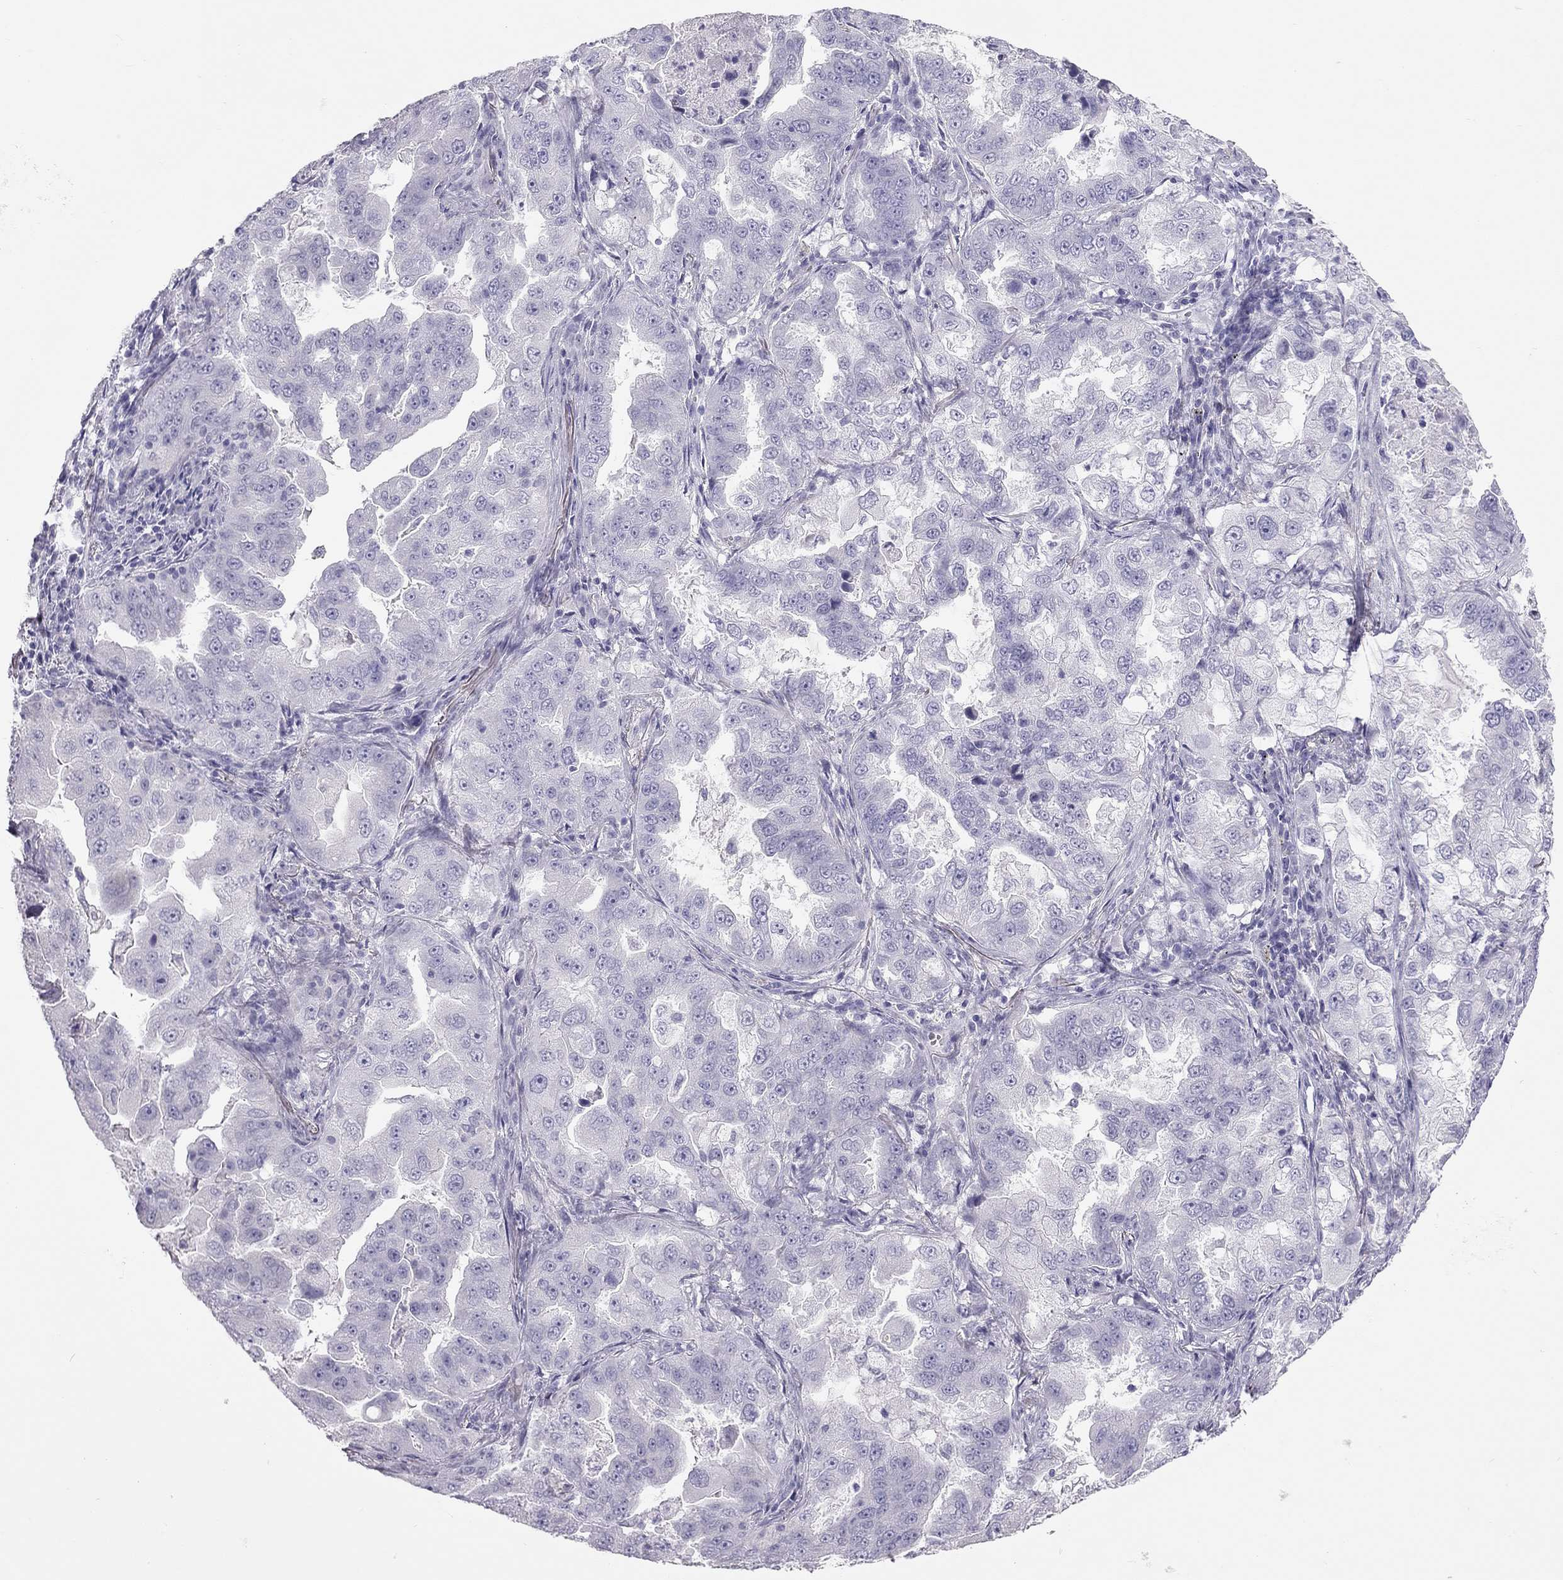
{"staining": {"intensity": "negative", "quantity": "none", "location": "none"}, "tissue": "lung cancer", "cell_type": "Tumor cells", "image_type": "cancer", "snomed": [{"axis": "morphology", "description": "Adenocarcinoma, NOS"}, {"axis": "topography", "description": "Lung"}], "caption": "Histopathology image shows no protein positivity in tumor cells of adenocarcinoma (lung) tissue.", "gene": "SPATA12", "patient": {"sex": "female", "age": 61}}